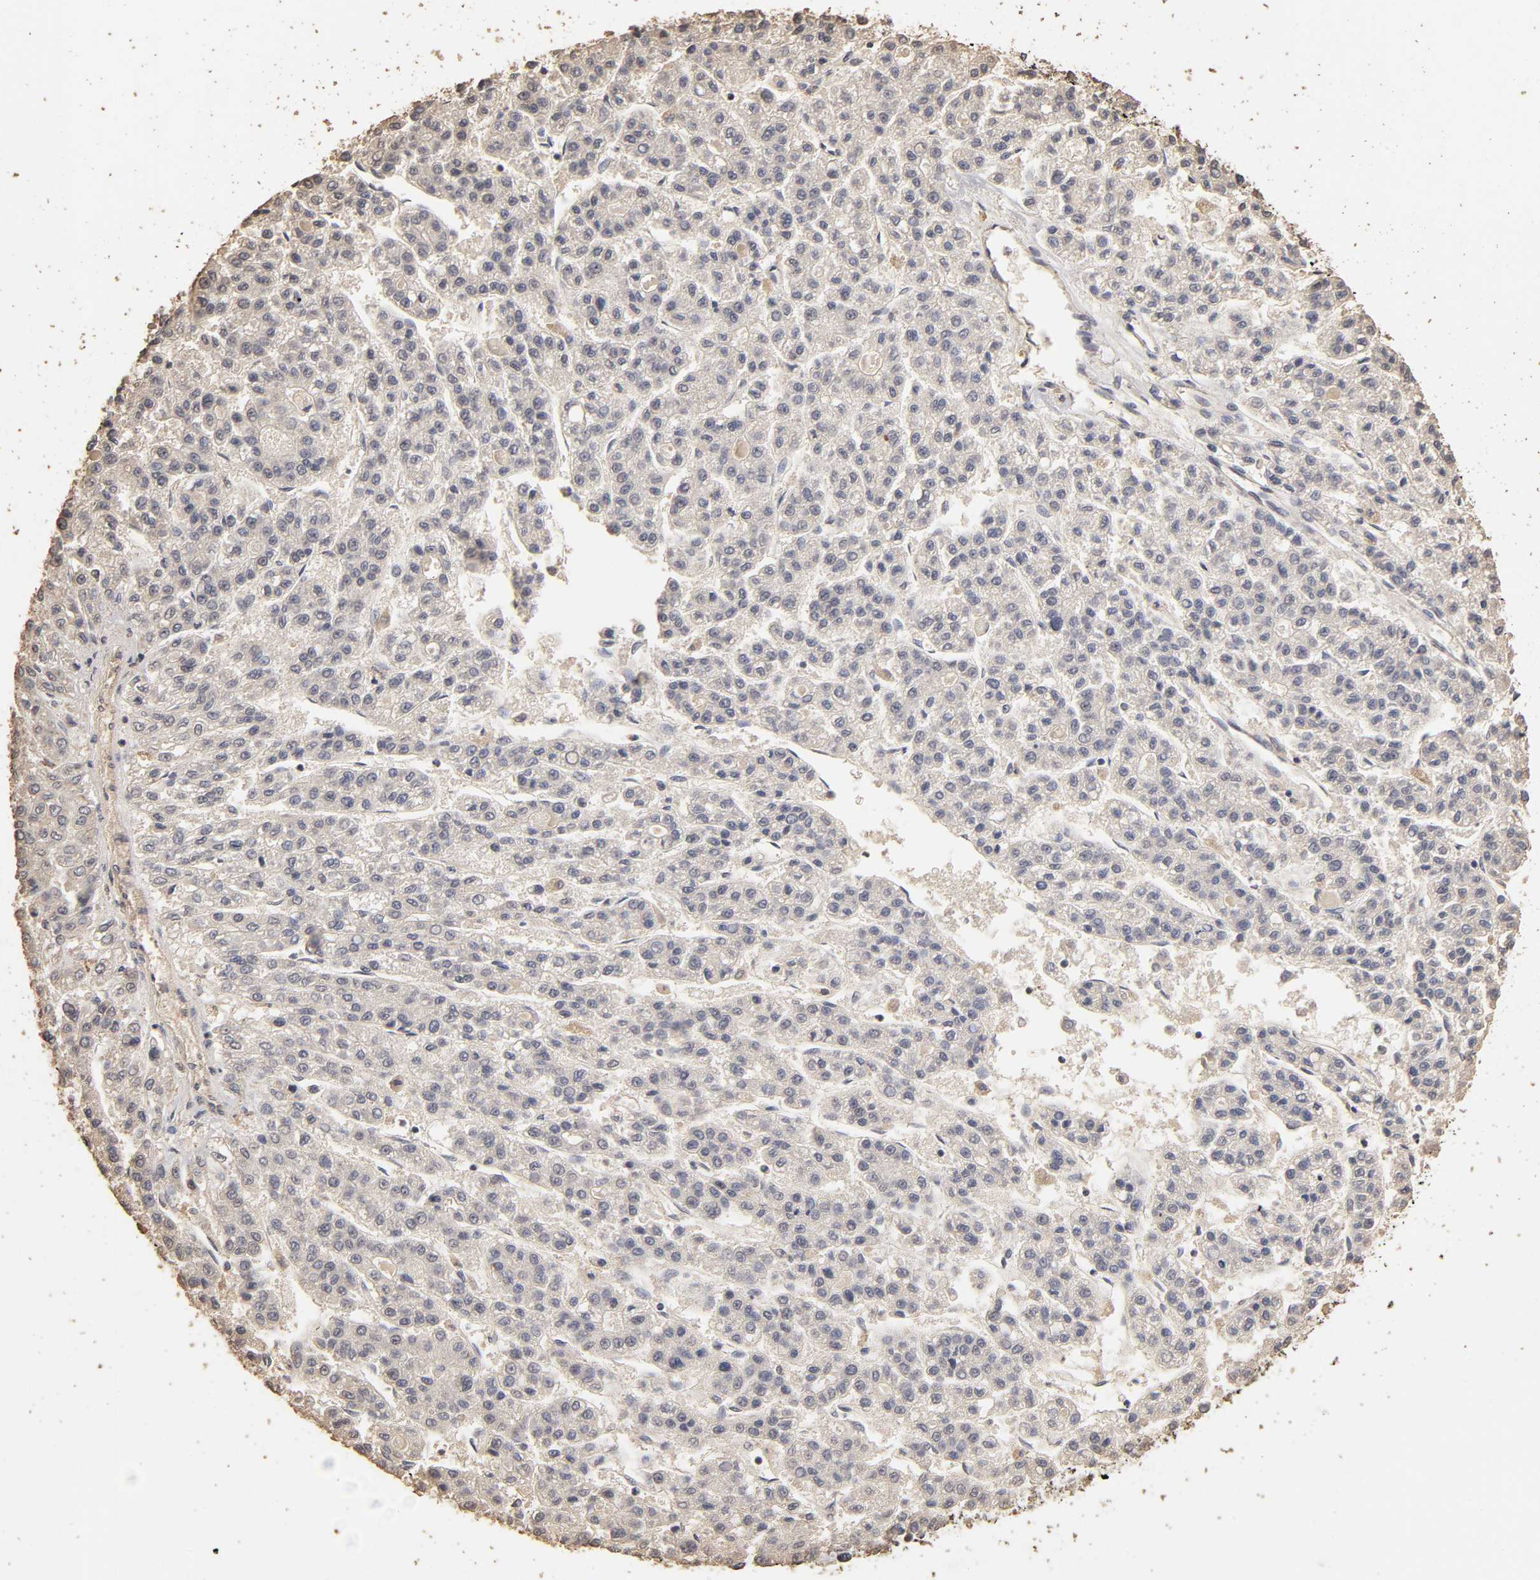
{"staining": {"intensity": "negative", "quantity": "none", "location": "none"}, "tissue": "liver cancer", "cell_type": "Tumor cells", "image_type": "cancer", "snomed": [{"axis": "morphology", "description": "Carcinoma, Hepatocellular, NOS"}, {"axis": "topography", "description": "Liver"}], "caption": "This is a photomicrograph of immunohistochemistry (IHC) staining of liver hepatocellular carcinoma, which shows no staining in tumor cells.", "gene": "VSIG4", "patient": {"sex": "male", "age": 70}}